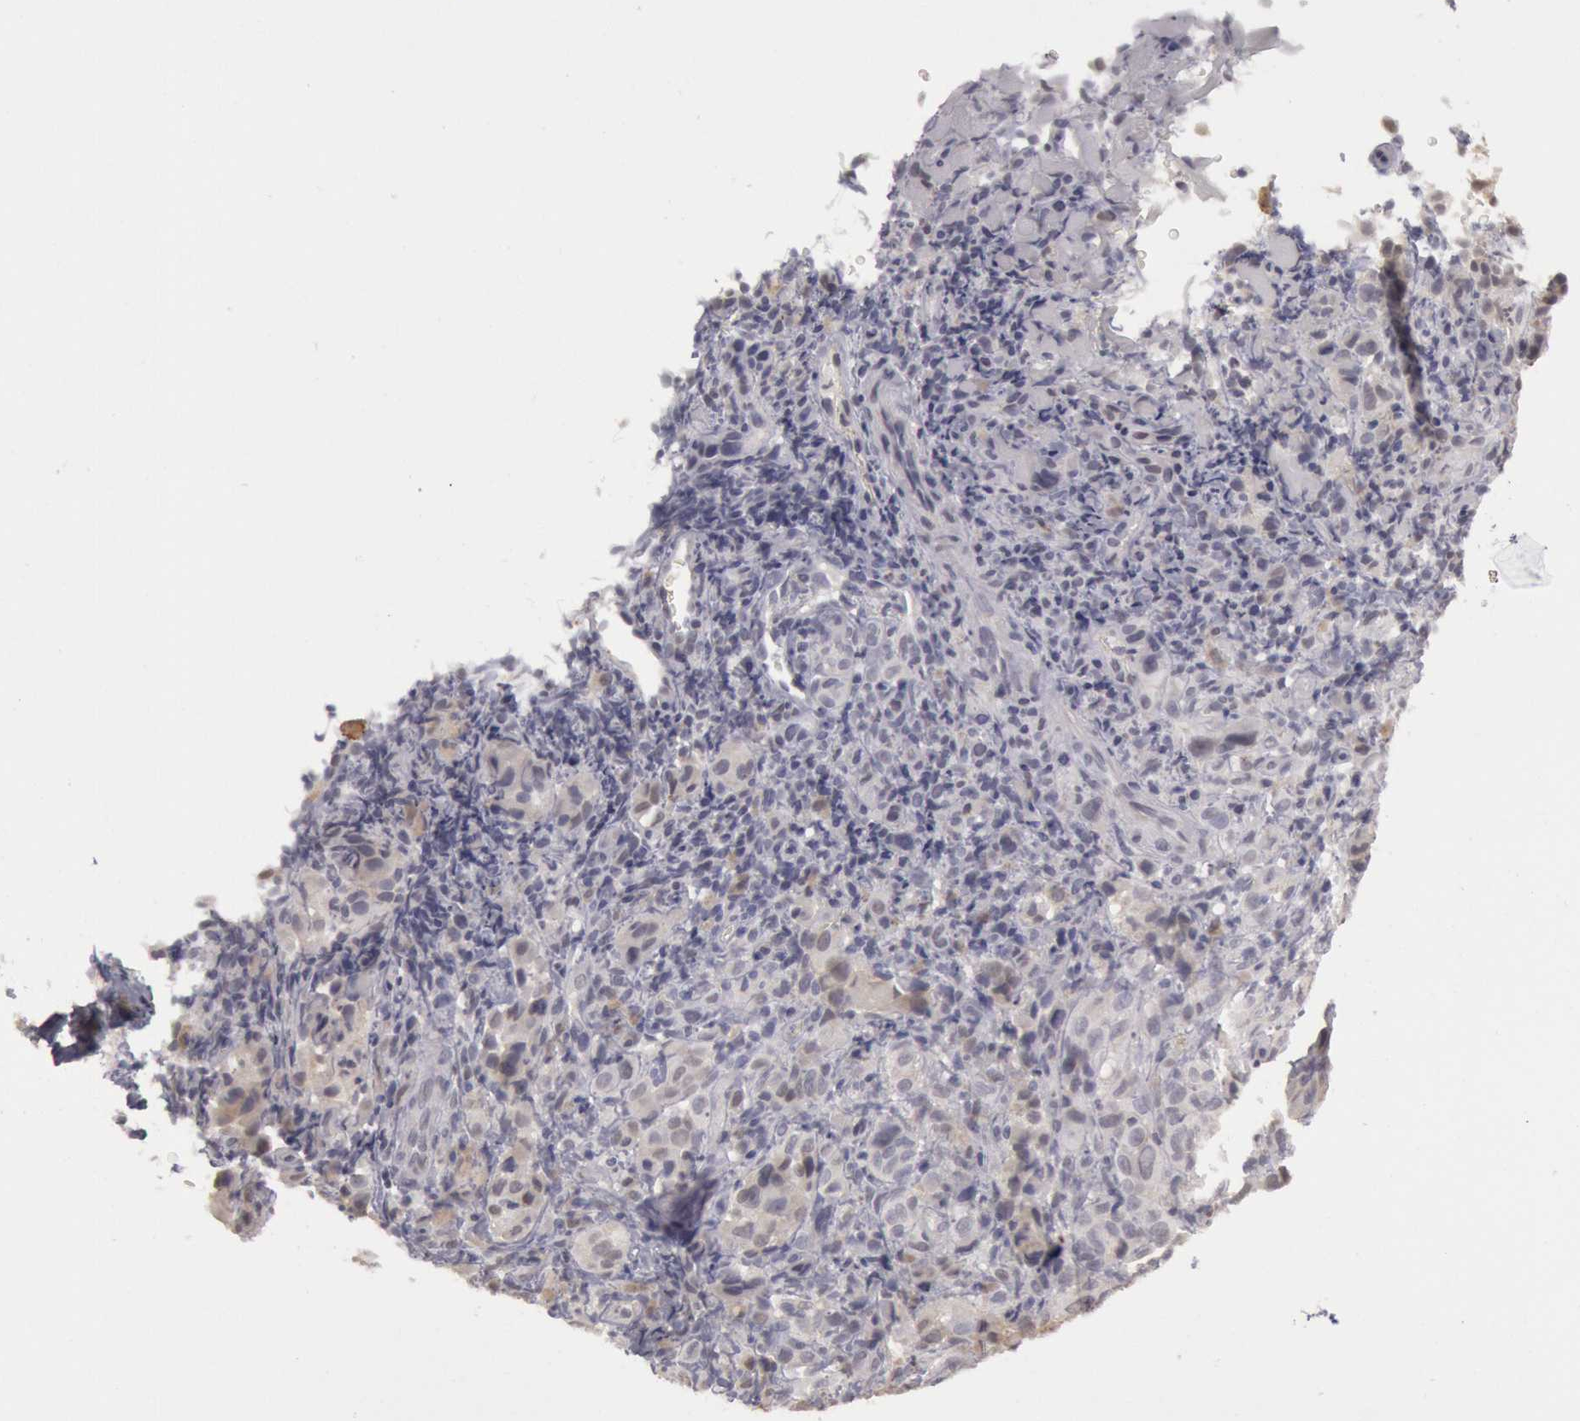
{"staining": {"intensity": "negative", "quantity": "none", "location": "none"}, "tissue": "melanoma", "cell_type": "Tumor cells", "image_type": "cancer", "snomed": [{"axis": "morphology", "description": "Malignant melanoma, NOS"}, {"axis": "topography", "description": "Skin"}], "caption": "Photomicrograph shows no protein expression in tumor cells of malignant melanoma tissue.", "gene": "RIMBP3C", "patient": {"sex": "male", "age": 75}}